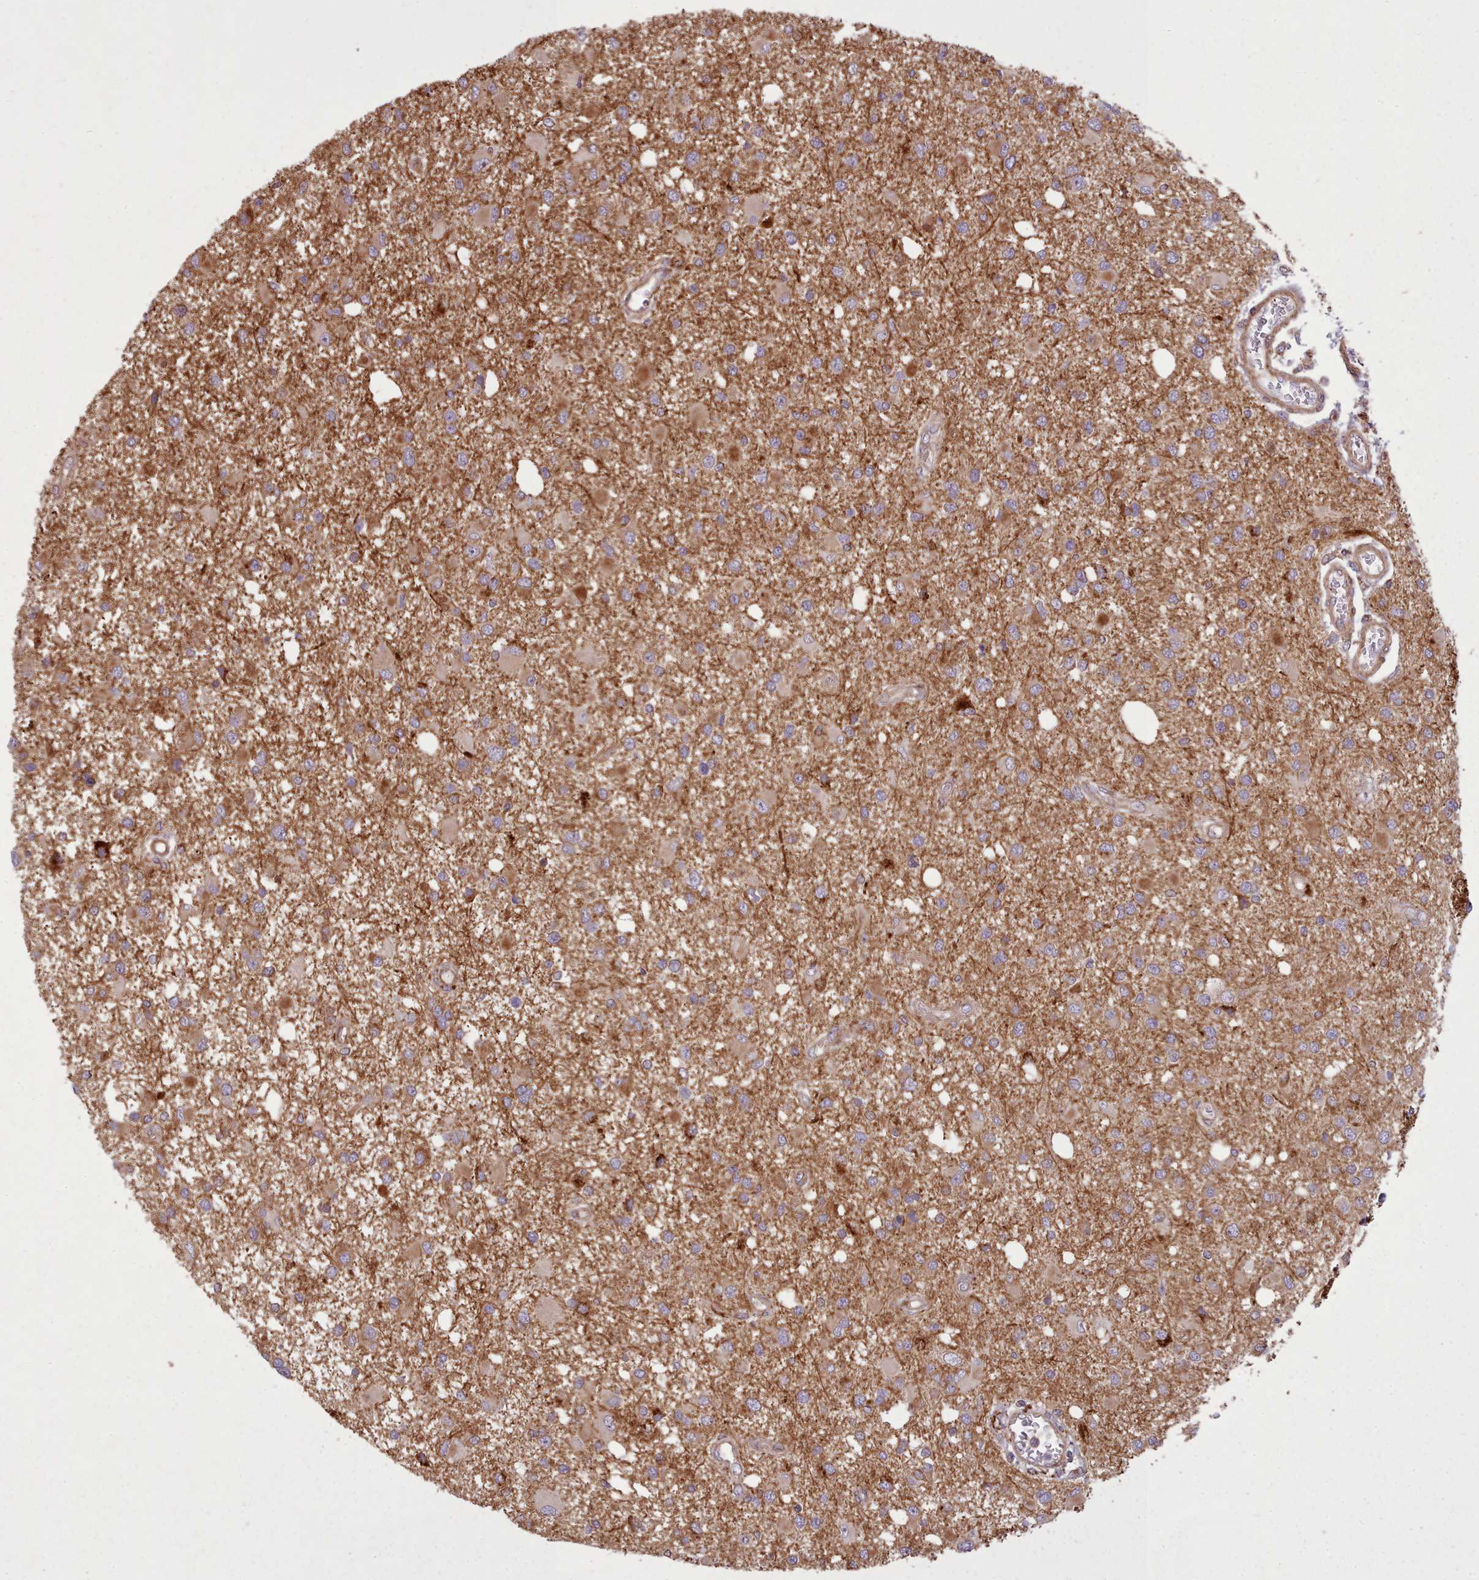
{"staining": {"intensity": "moderate", "quantity": "25%-75%", "location": "cytoplasmic/membranous"}, "tissue": "glioma", "cell_type": "Tumor cells", "image_type": "cancer", "snomed": [{"axis": "morphology", "description": "Glioma, malignant, High grade"}, {"axis": "topography", "description": "Brain"}], "caption": "IHC image of human glioma stained for a protein (brown), which exhibits medium levels of moderate cytoplasmic/membranous staining in approximately 25%-75% of tumor cells.", "gene": "NLRP7", "patient": {"sex": "male", "age": 53}}